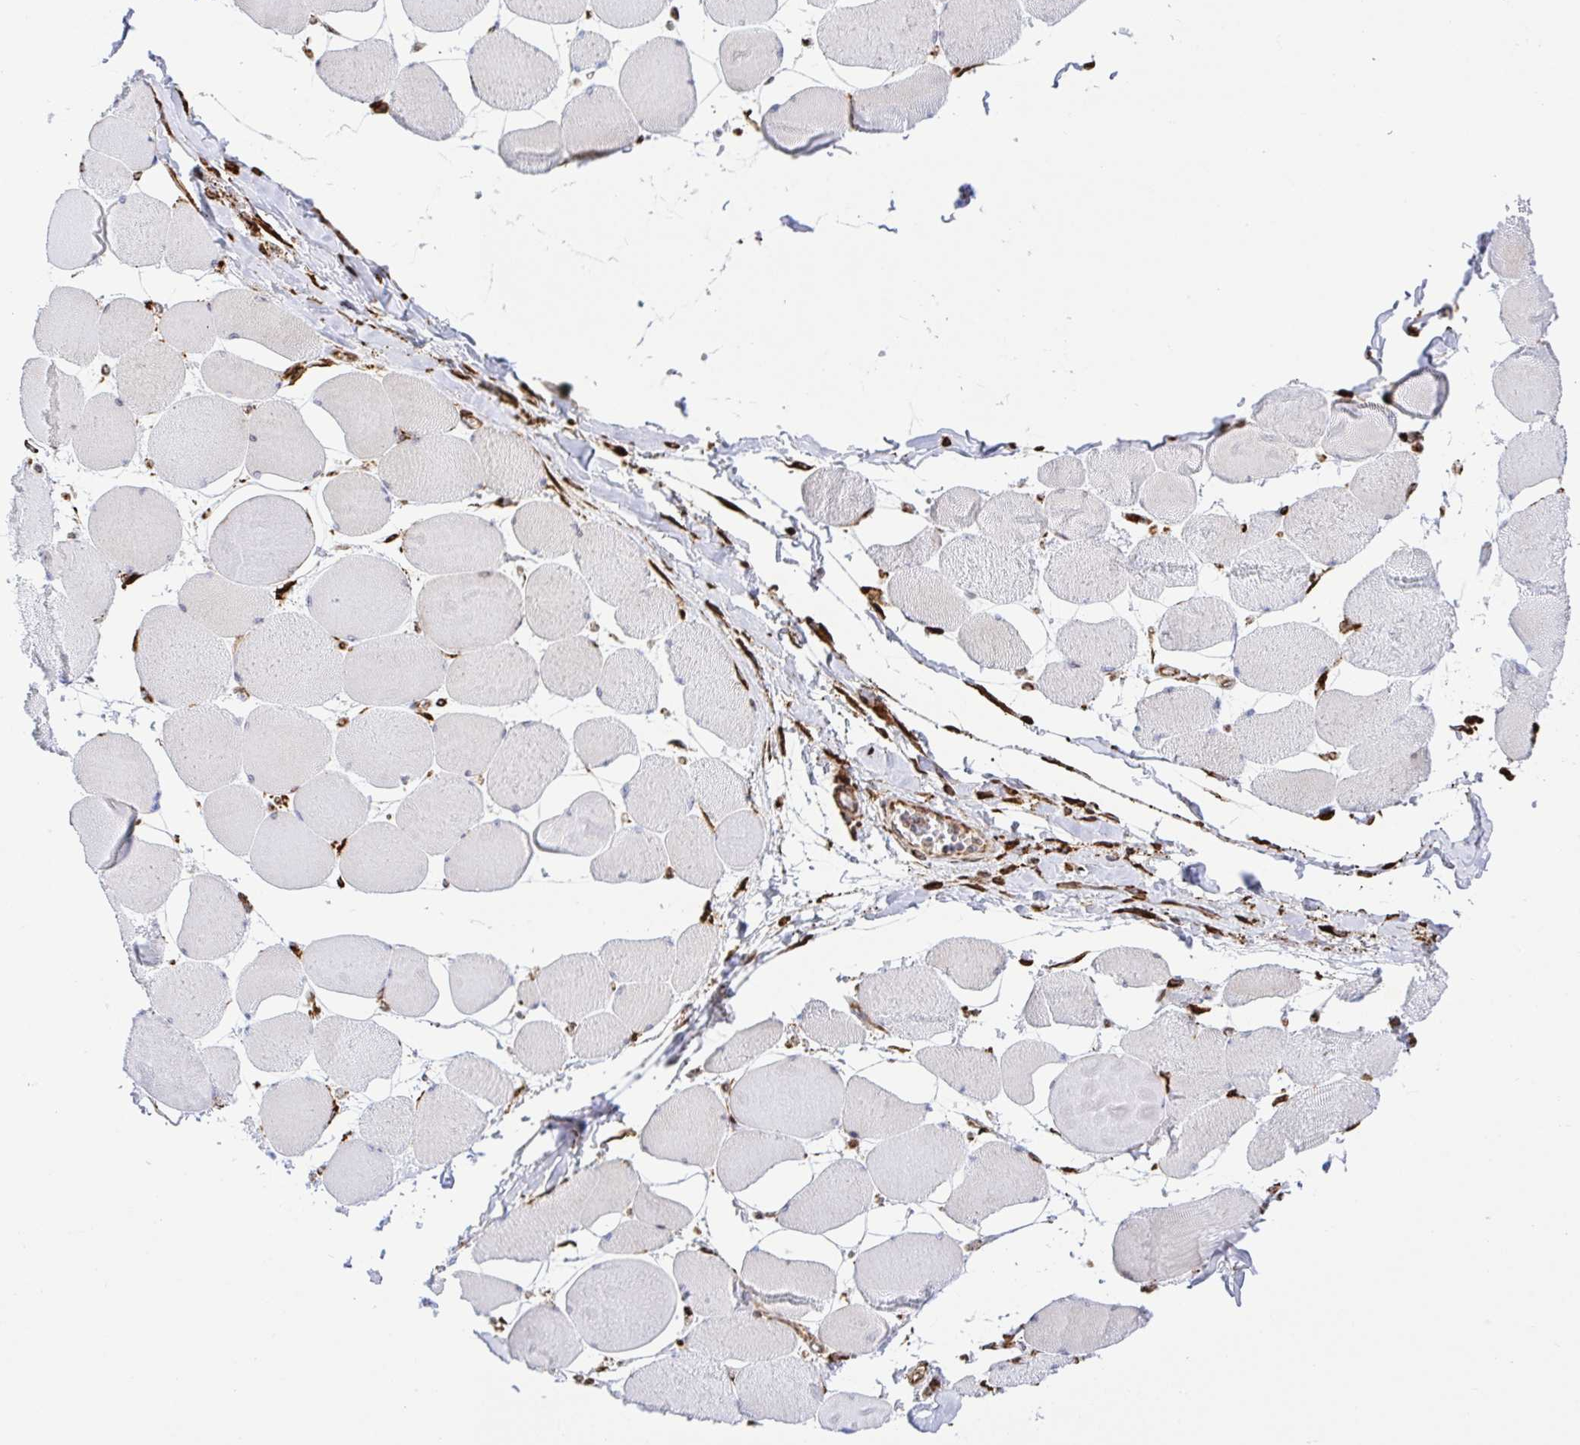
{"staining": {"intensity": "negative", "quantity": "none", "location": "none"}, "tissue": "skeletal muscle", "cell_type": "Myocytes", "image_type": "normal", "snomed": [{"axis": "morphology", "description": "Normal tissue, NOS"}, {"axis": "topography", "description": "Skeletal muscle"}], "caption": "Immunohistochemistry photomicrograph of unremarkable skeletal muscle: skeletal muscle stained with DAB (3,3'-diaminobenzidine) displays no significant protein positivity in myocytes.", "gene": "CLGN", "patient": {"sex": "female", "age": 75}}